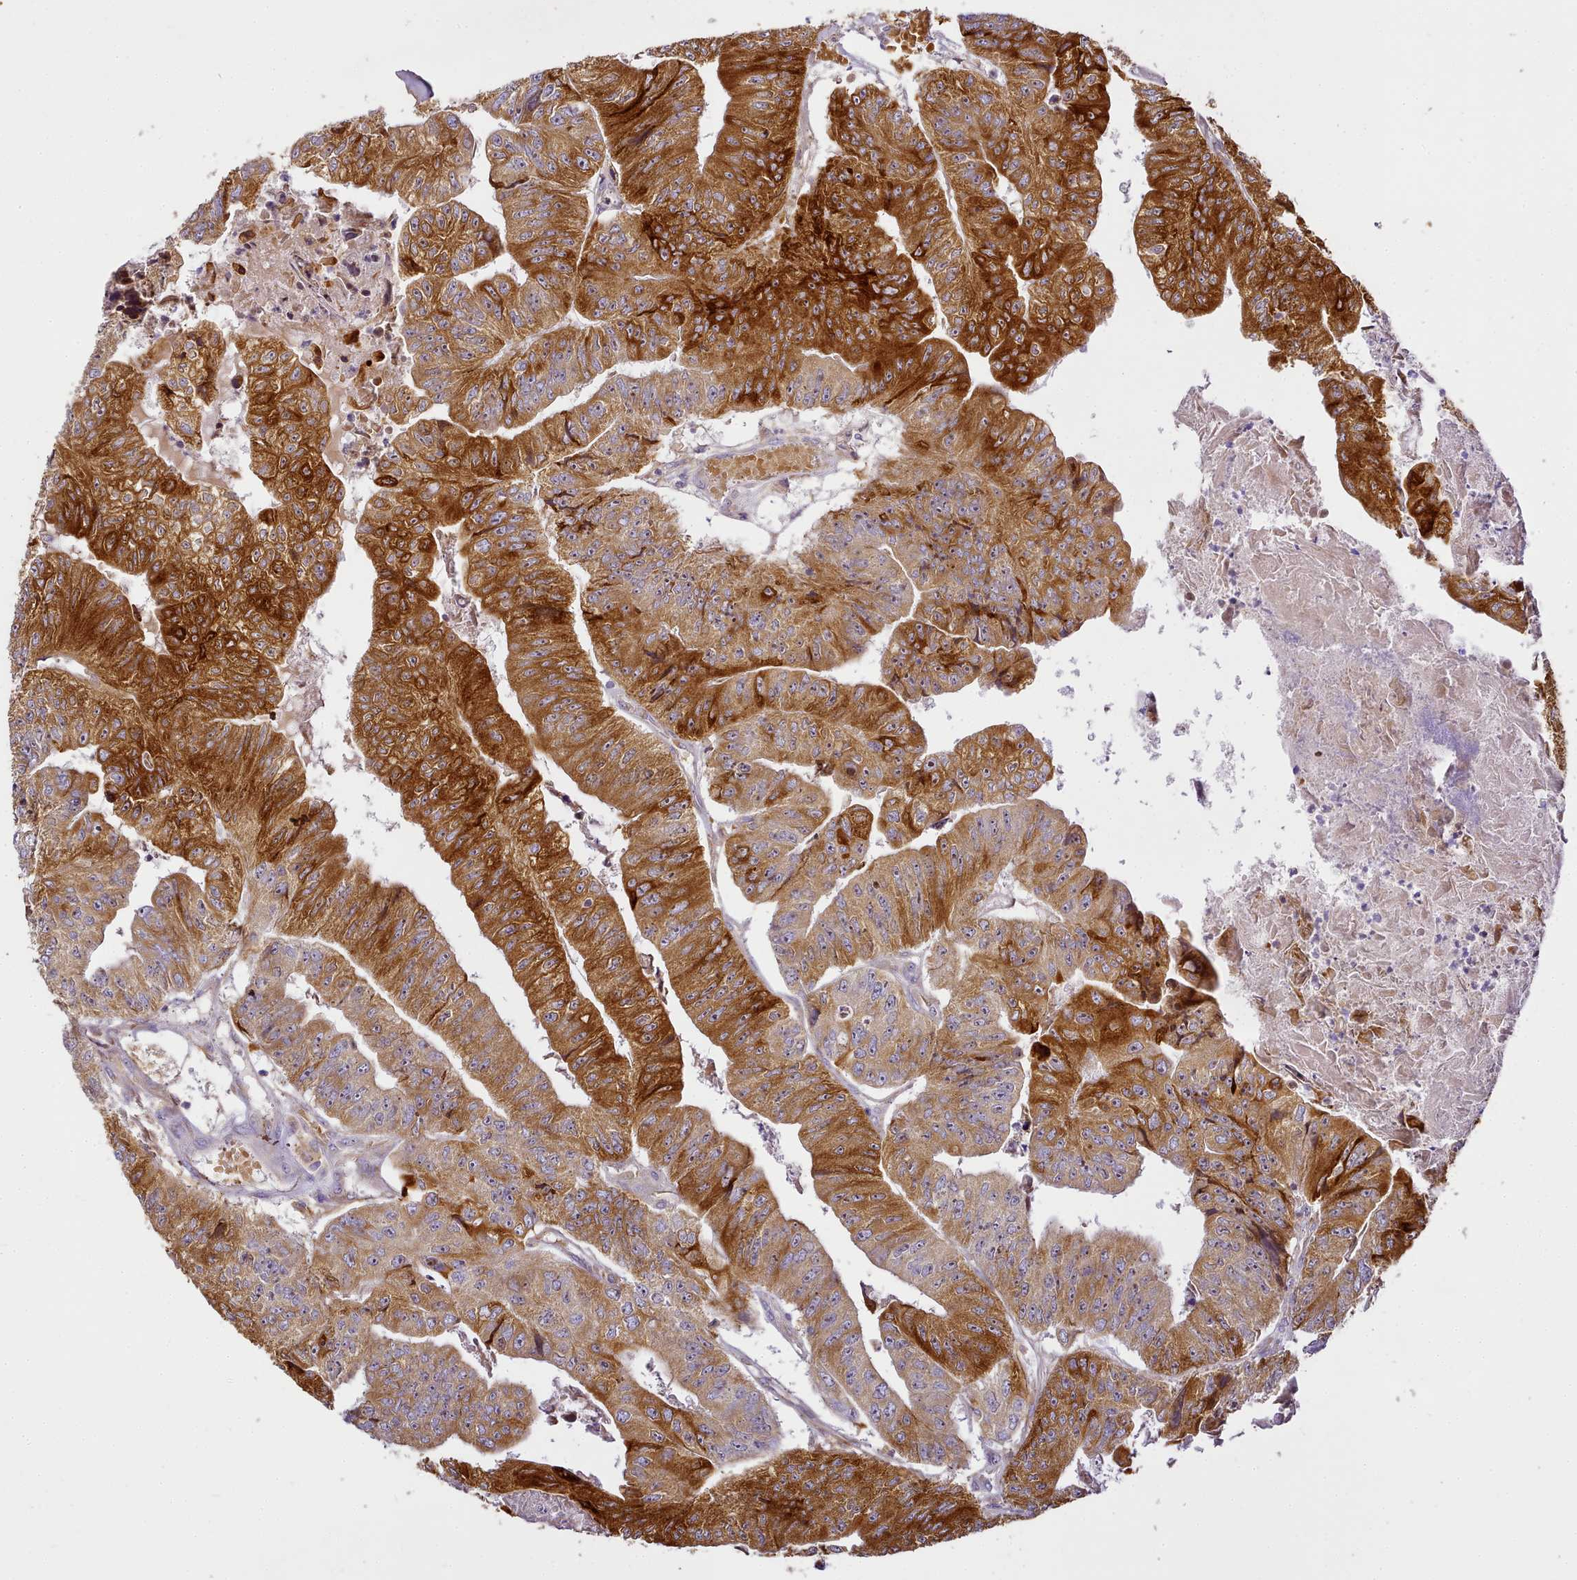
{"staining": {"intensity": "strong", "quantity": ">75%", "location": "cytoplasmic/membranous"}, "tissue": "colorectal cancer", "cell_type": "Tumor cells", "image_type": "cancer", "snomed": [{"axis": "morphology", "description": "Adenocarcinoma, NOS"}, {"axis": "topography", "description": "Colon"}], "caption": "DAB (3,3'-diaminobenzidine) immunohistochemical staining of human colorectal adenocarcinoma shows strong cytoplasmic/membranous protein positivity in about >75% of tumor cells.", "gene": "NBPF1", "patient": {"sex": "female", "age": 67}}